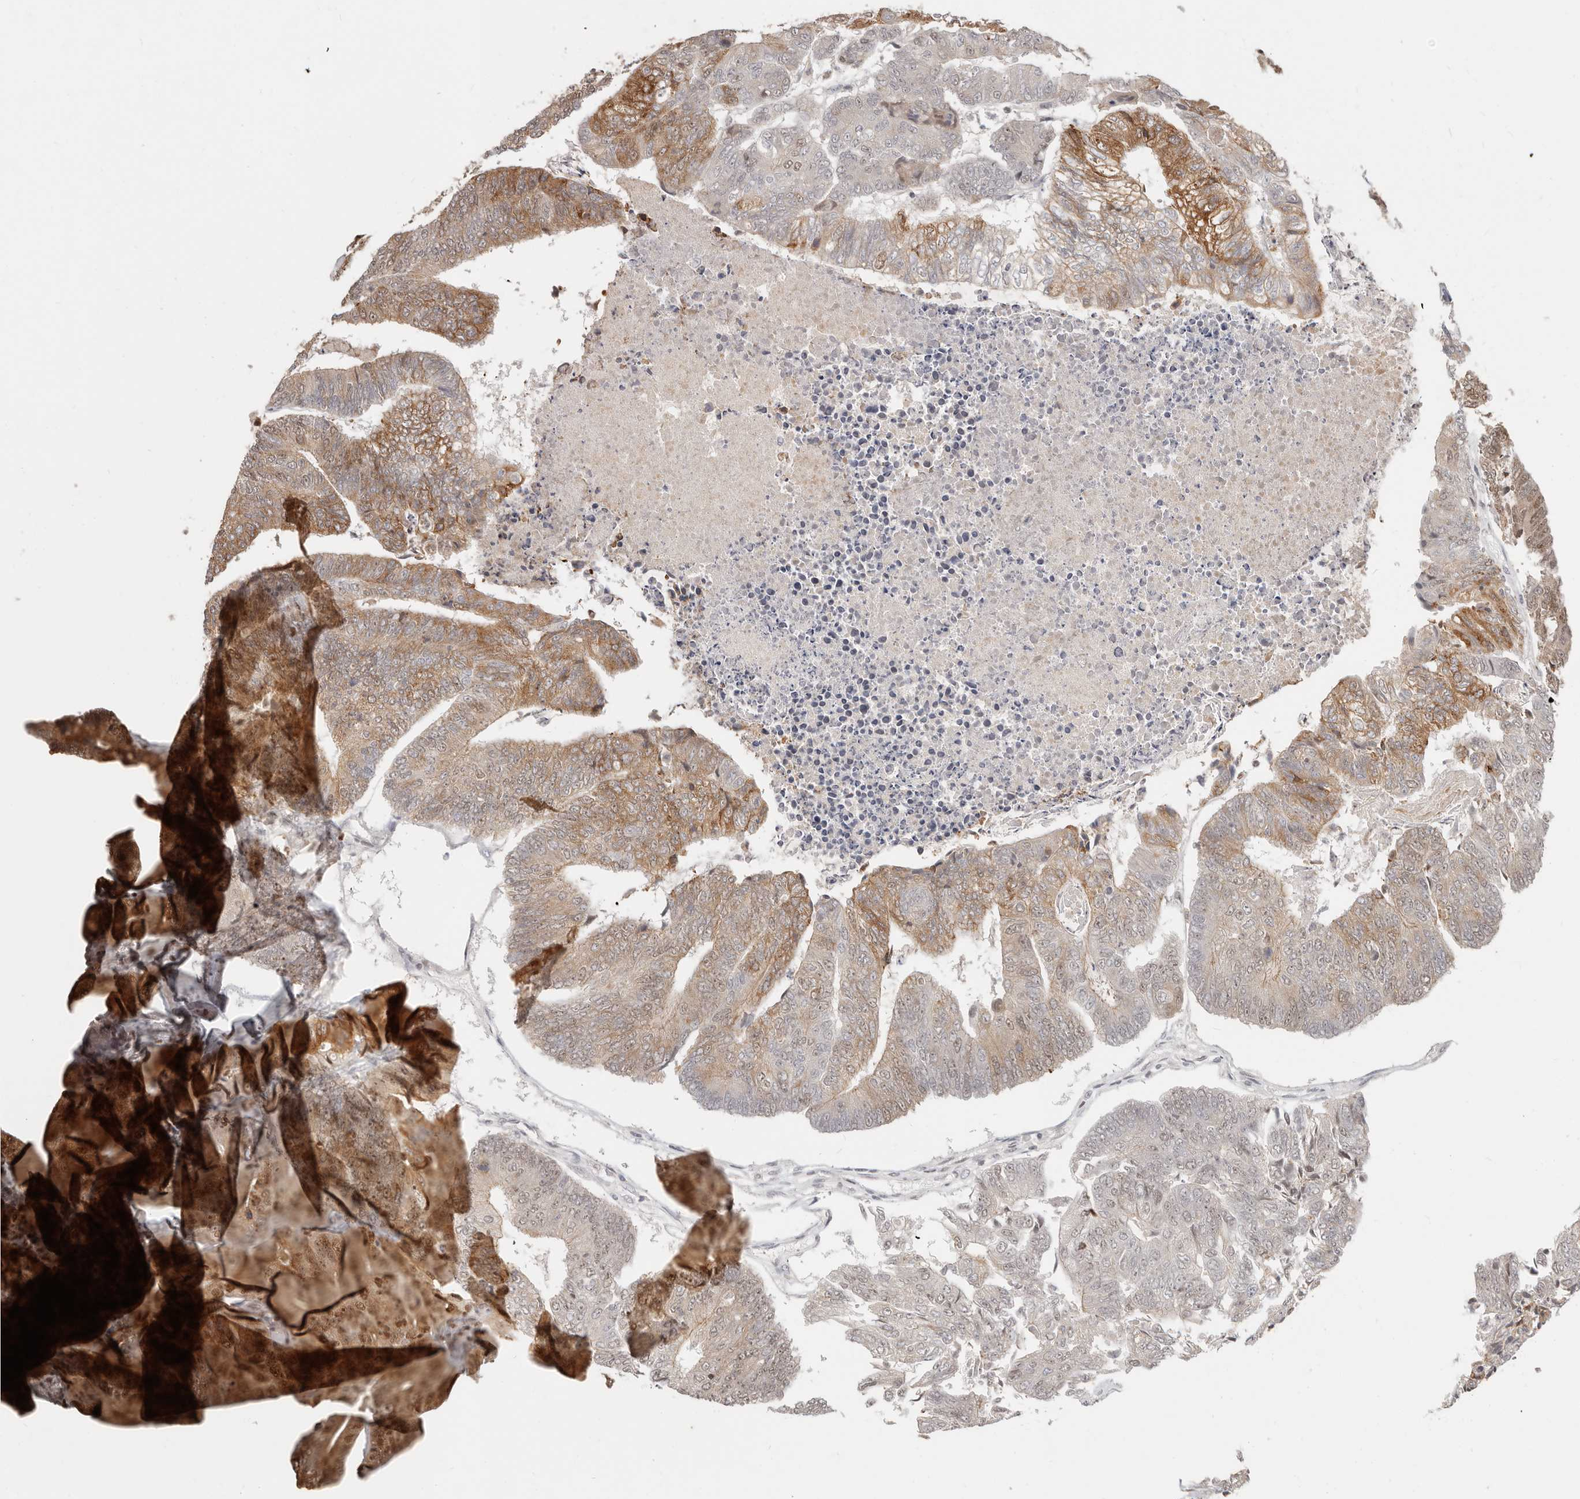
{"staining": {"intensity": "moderate", "quantity": "<25%", "location": "cytoplasmic/membranous,nuclear"}, "tissue": "colorectal cancer", "cell_type": "Tumor cells", "image_type": "cancer", "snomed": [{"axis": "morphology", "description": "Adenocarcinoma, NOS"}, {"axis": "topography", "description": "Colon"}], "caption": "Immunohistochemical staining of colorectal adenocarcinoma demonstrates moderate cytoplasmic/membranous and nuclear protein staining in about <25% of tumor cells.", "gene": "RFC2", "patient": {"sex": "female", "age": 67}}